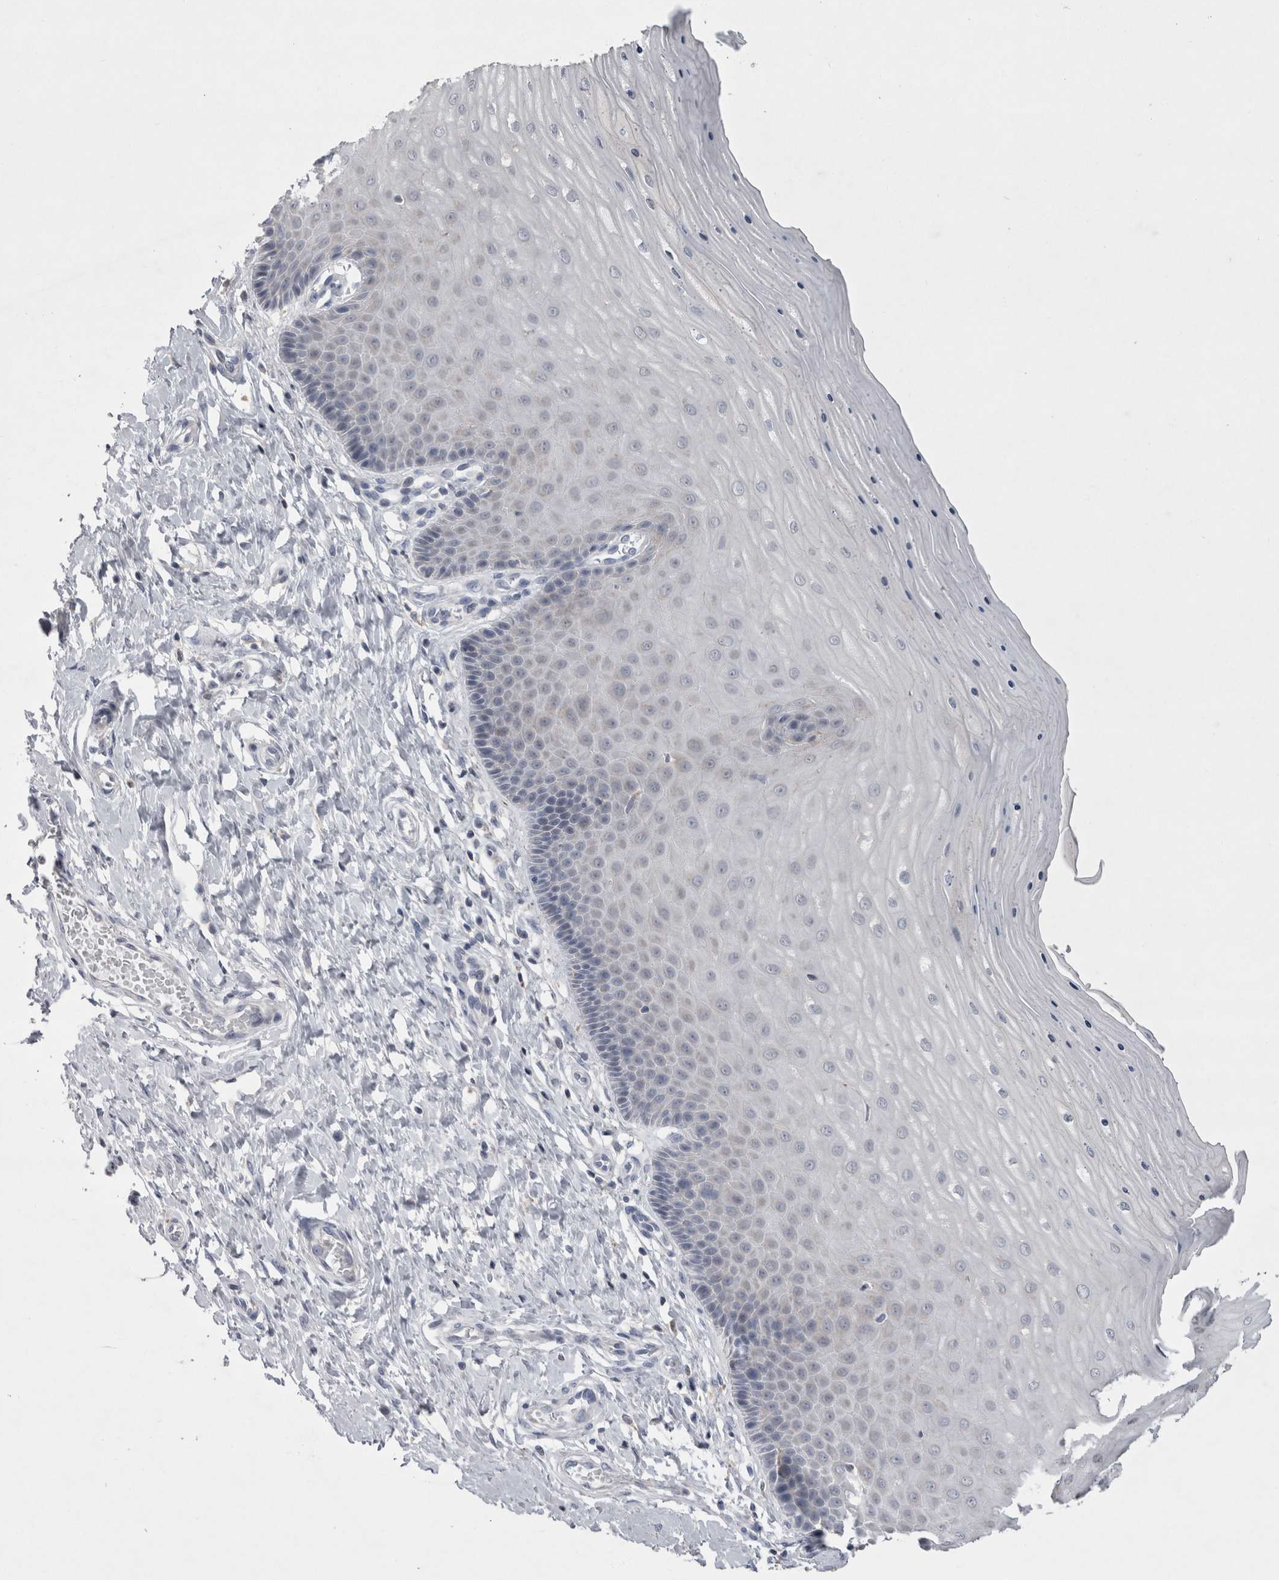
{"staining": {"intensity": "negative", "quantity": "none", "location": "none"}, "tissue": "cervix", "cell_type": "Glandular cells", "image_type": "normal", "snomed": [{"axis": "morphology", "description": "Normal tissue, NOS"}, {"axis": "topography", "description": "Cervix"}], "caption": "Immunohistochemical staining of benign human cervix exhibits no significant positivity in glandular cells.", "gene": "AGMAT", "patient": {"sex": "female", "age": 55}}